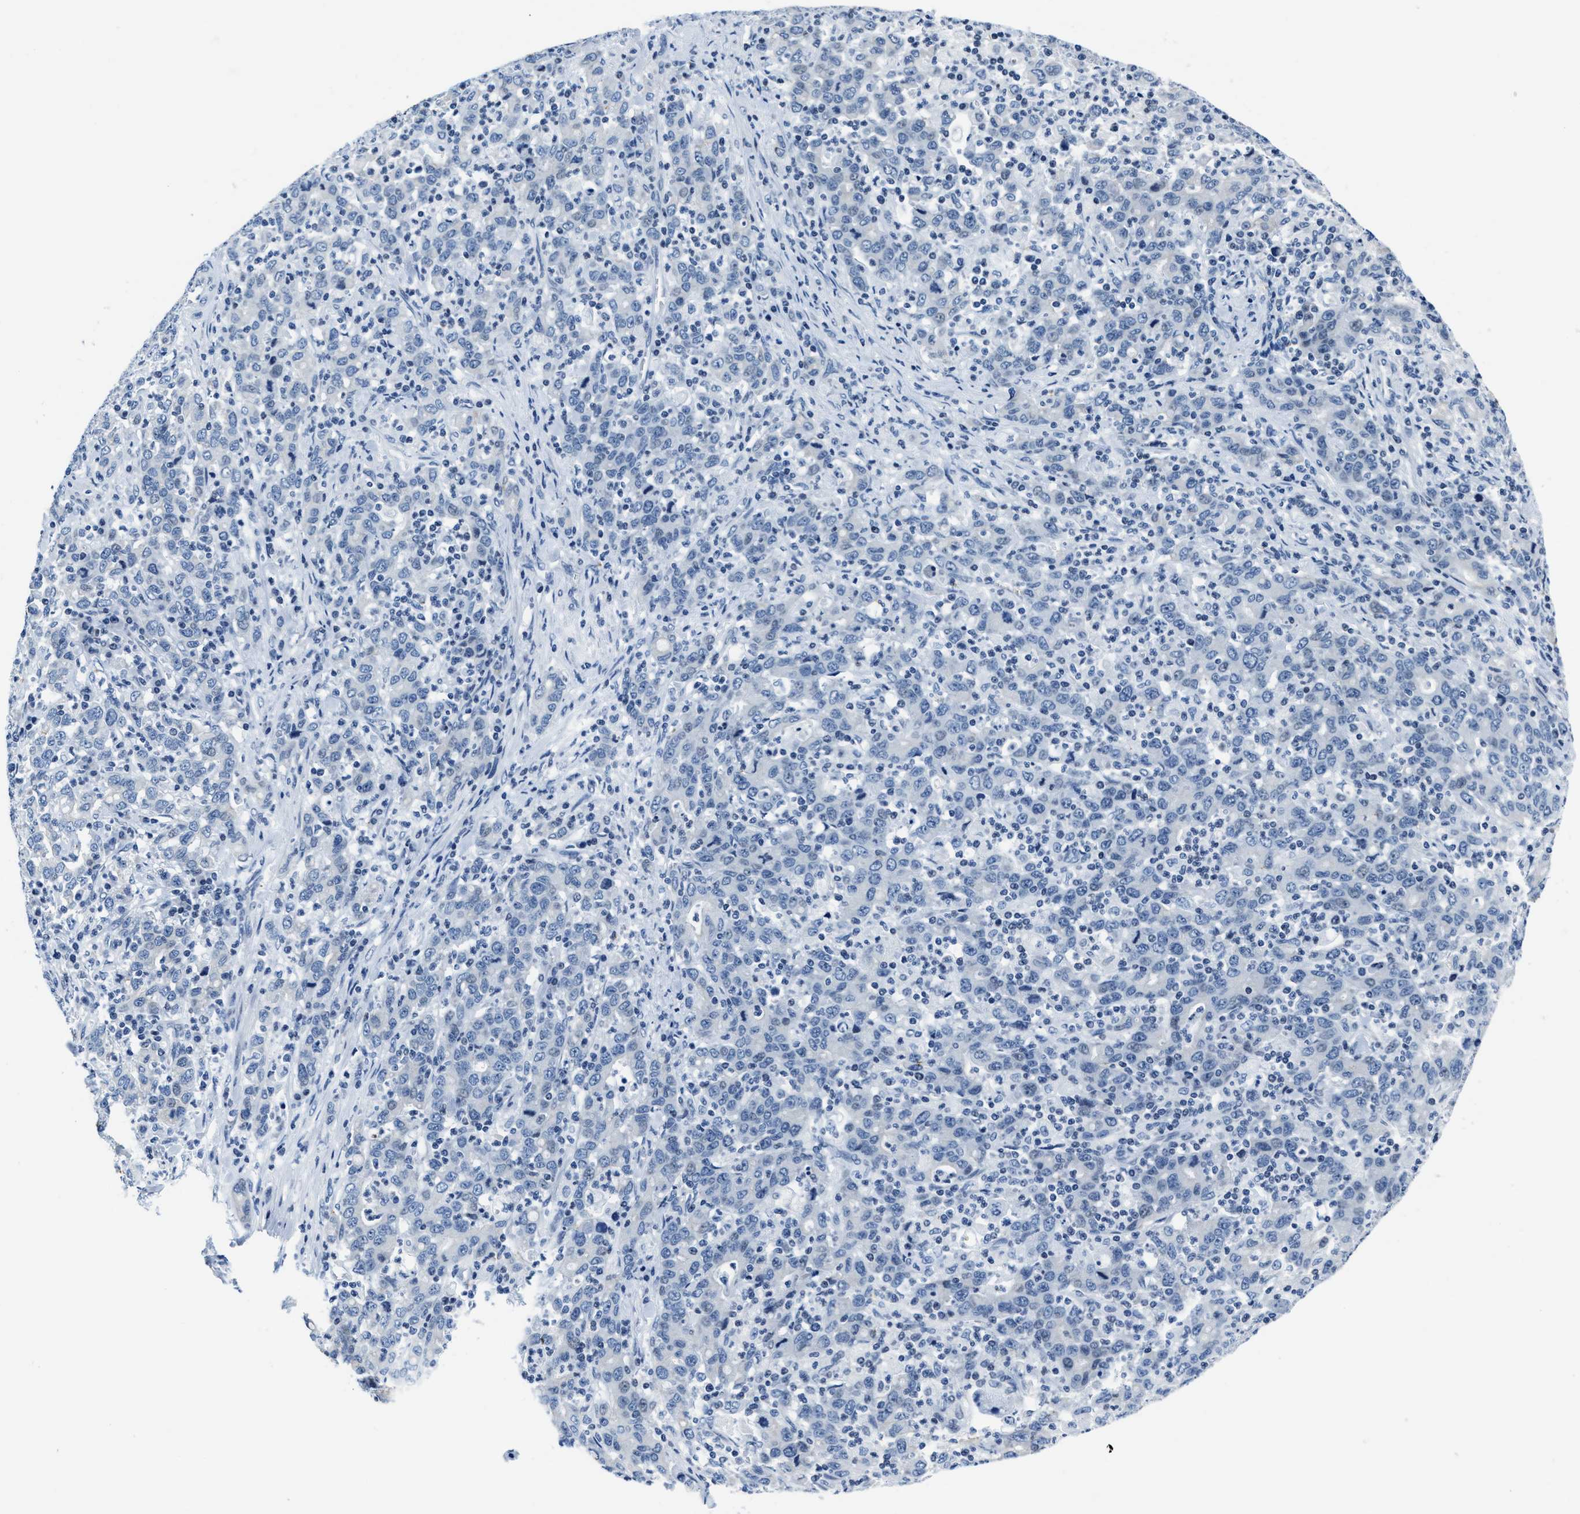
{"staining": {"intensity": "negative", "quantity": "none", "location": "none"}, "tissue": "stomach cancer", "cell_type": "Tumor cells", "image_type": "cancer", "snomed": [{"axis": "morphology", "description": "Adenocarcinoma, NOS"}, {"axis": "topography", "description": "Stomach, upper"}], "caption": "Stomach adenocarcinoma stained for a protein using IHC shows no staining tumor cells.", "gene": "ASZ1", "patient": {"sex": "male", "age": 69}}